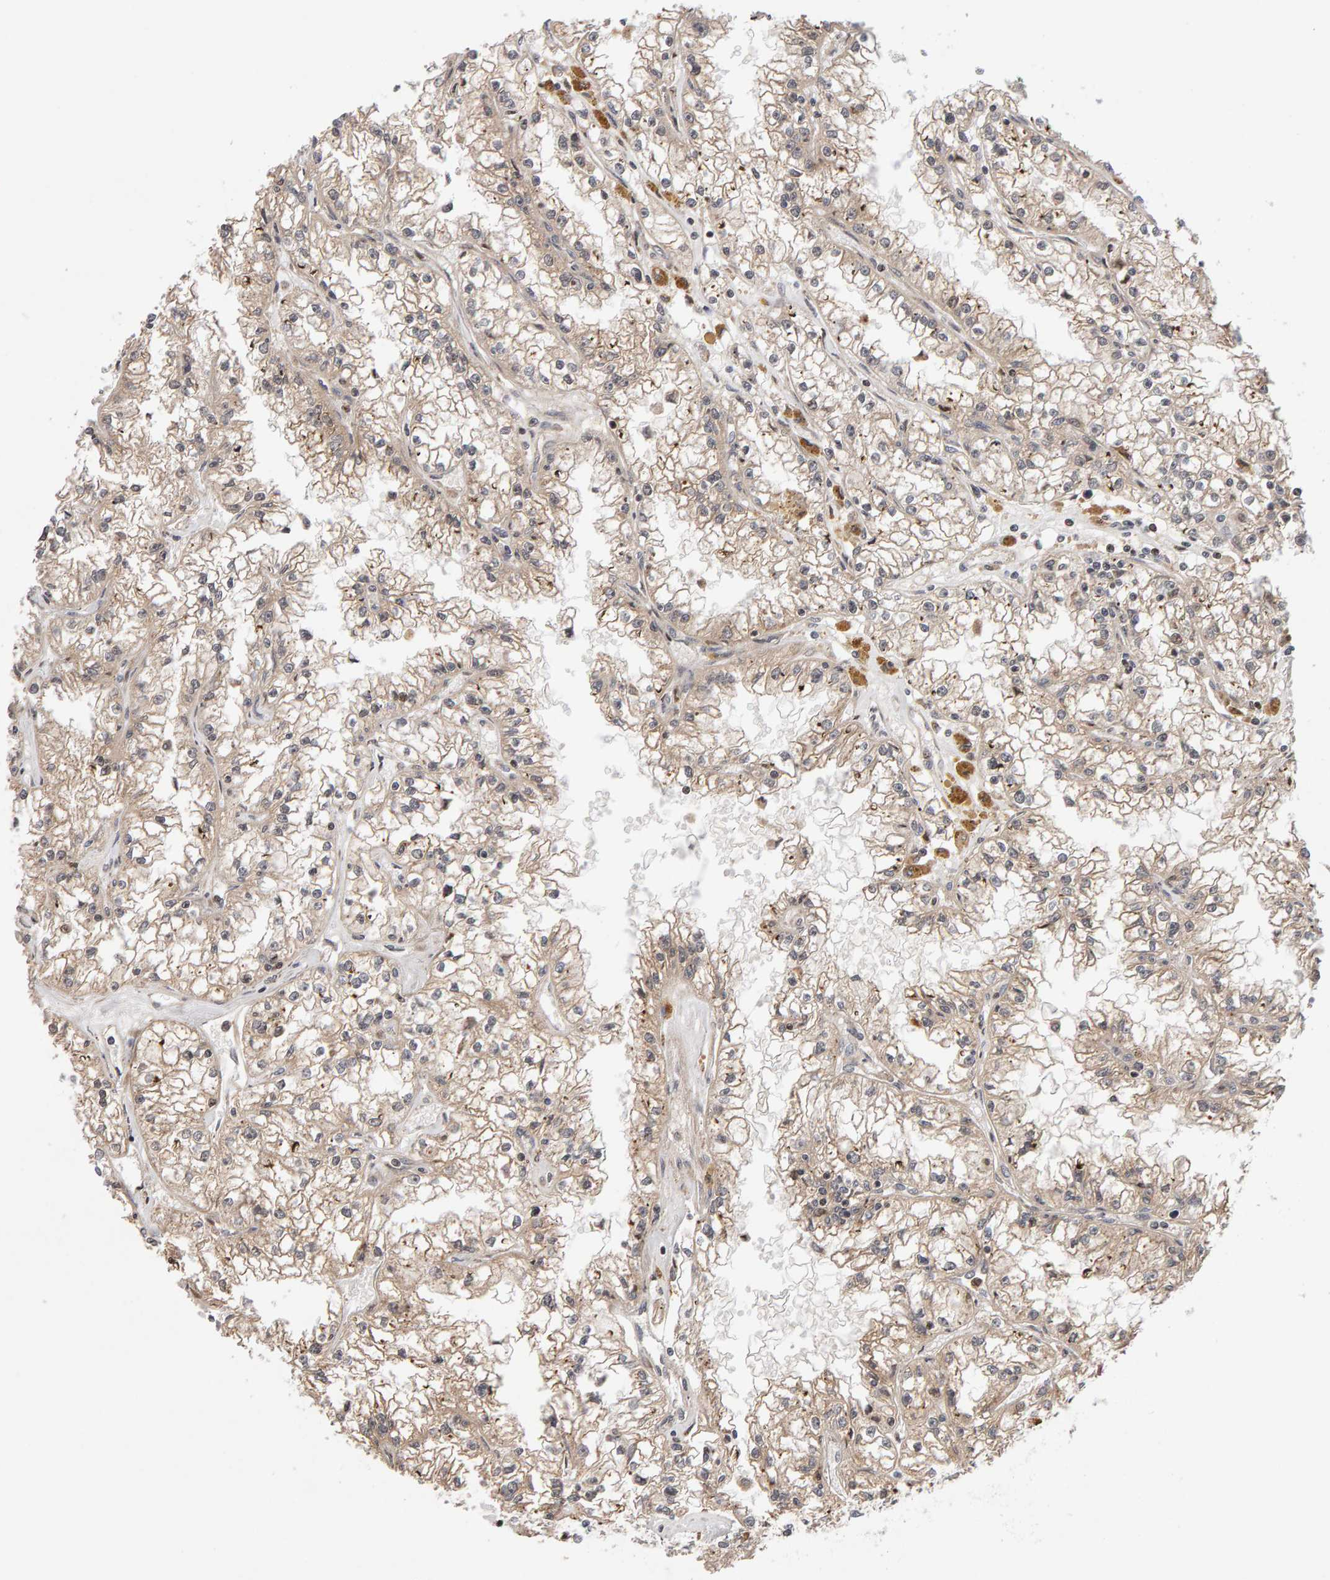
{"staining": {"intensity": "moderate", "quantity": "25%-75%", "location": "cytoplasmic/membranous"}, "tissue": "renal cancer", "cell_type": "Tumor cells", "image_type": "cancer", "snomed": [{"axis": "morphology", "description": "Adenocarcinoma, NOS"}, {"axis": "topography", "description": "Kidney"}], "caption": "The immunohistochemical stain highlights moderate cytoplasmic/membranous staining in tumor cells of renal cancer tissue.", "gene": "LZTS1", "patient": {"sex": "male", "age": 56}}